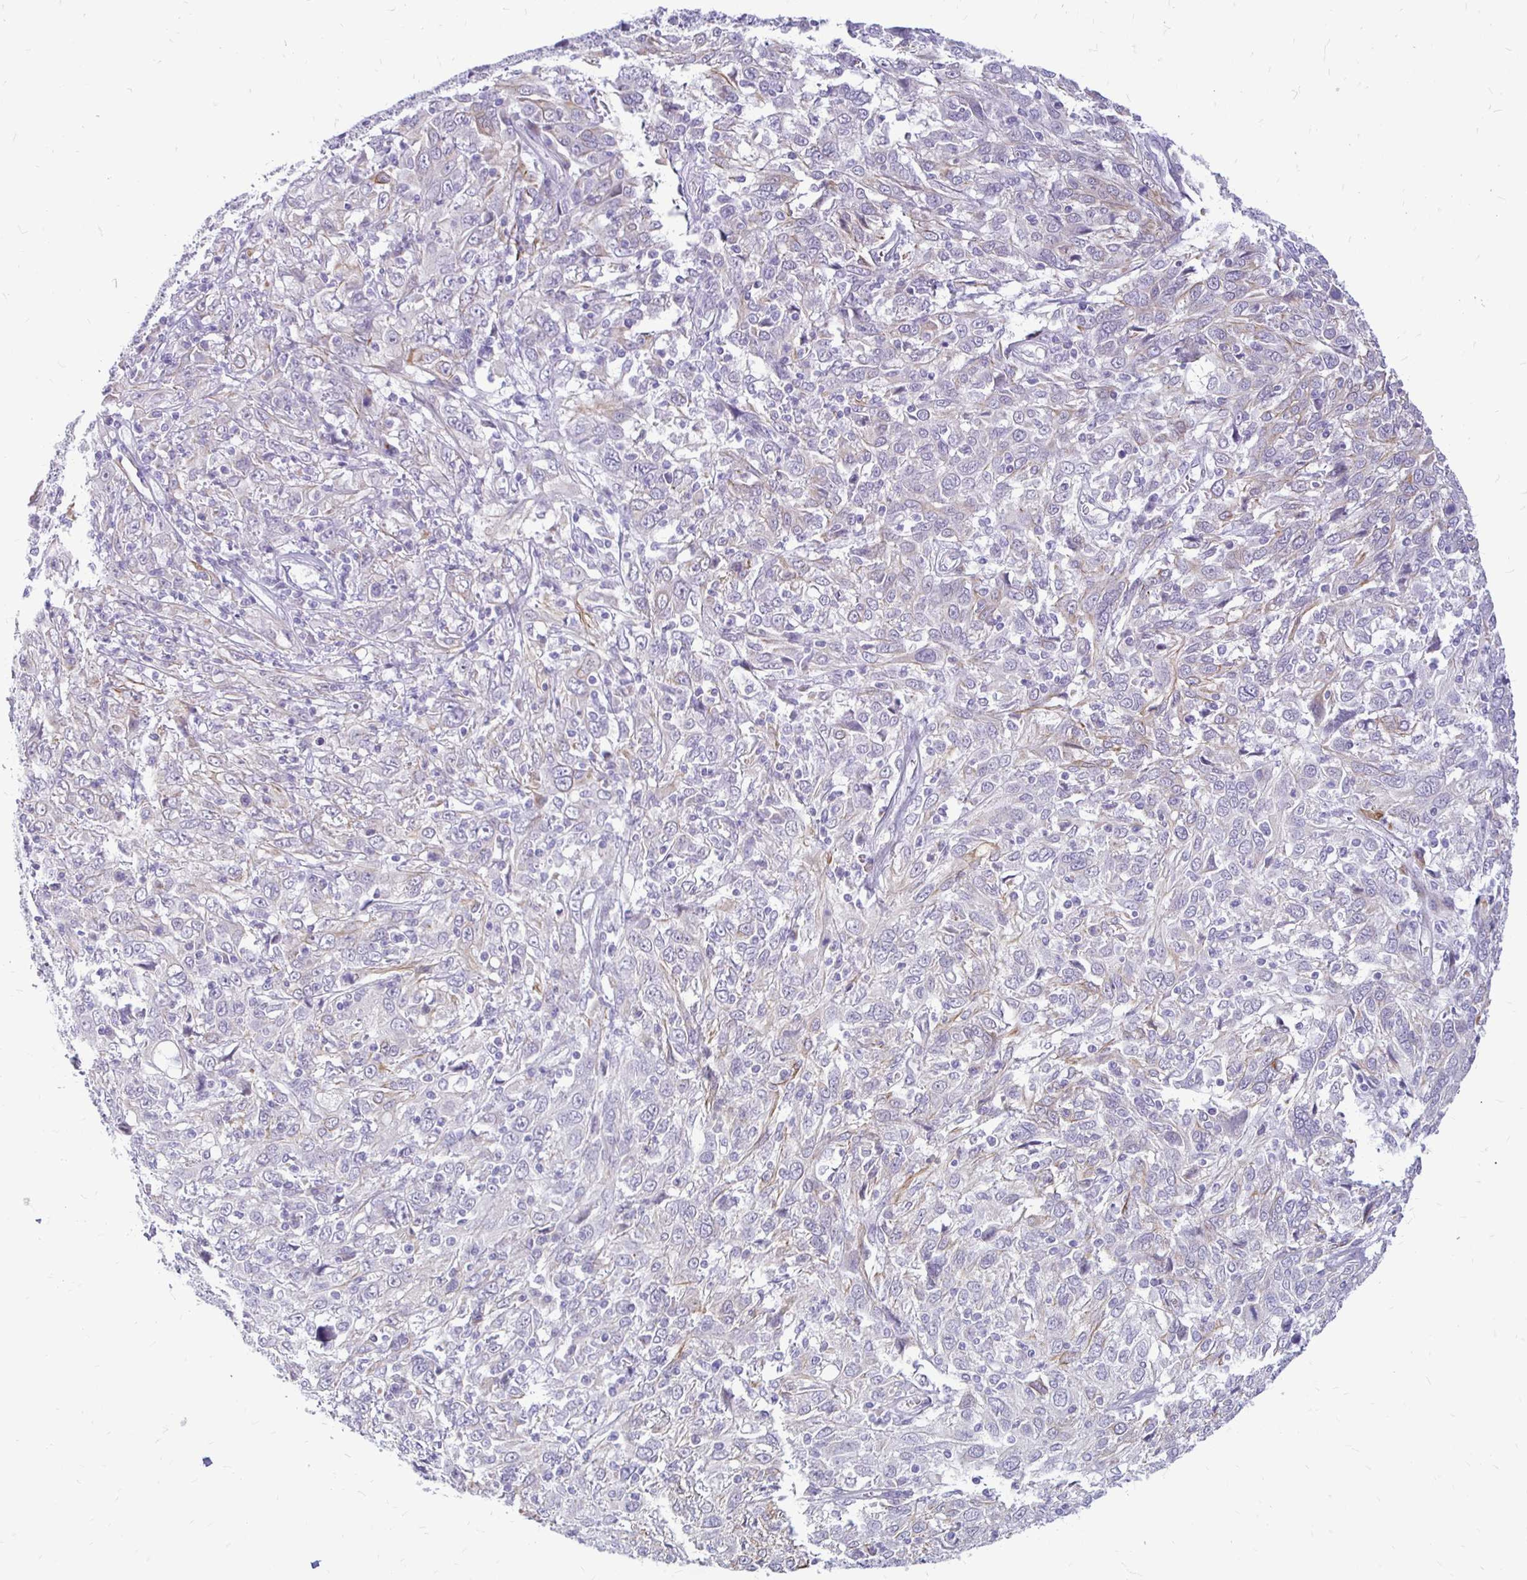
{"staining": {"intensity": "negative", "quantity": "none", "location": "none"}, "tissue": "cervical cancer", "cell_type": "Tumor cells", "image_type": "cancer", "snomed": [{"axis": "morphology", "description": "Squamous cell carcinoma, NOS"}, {"axis": "topography", "description": "Cervix"}], "caption": "IHC of cervical cancer (squamous cell carcinoma) reveals no staining in tumor cells. (DAB immunohistochemistry with hematoxylin counter stain).", "gene": "EPYC", "patient": {"sex": "female", "age": 46}}